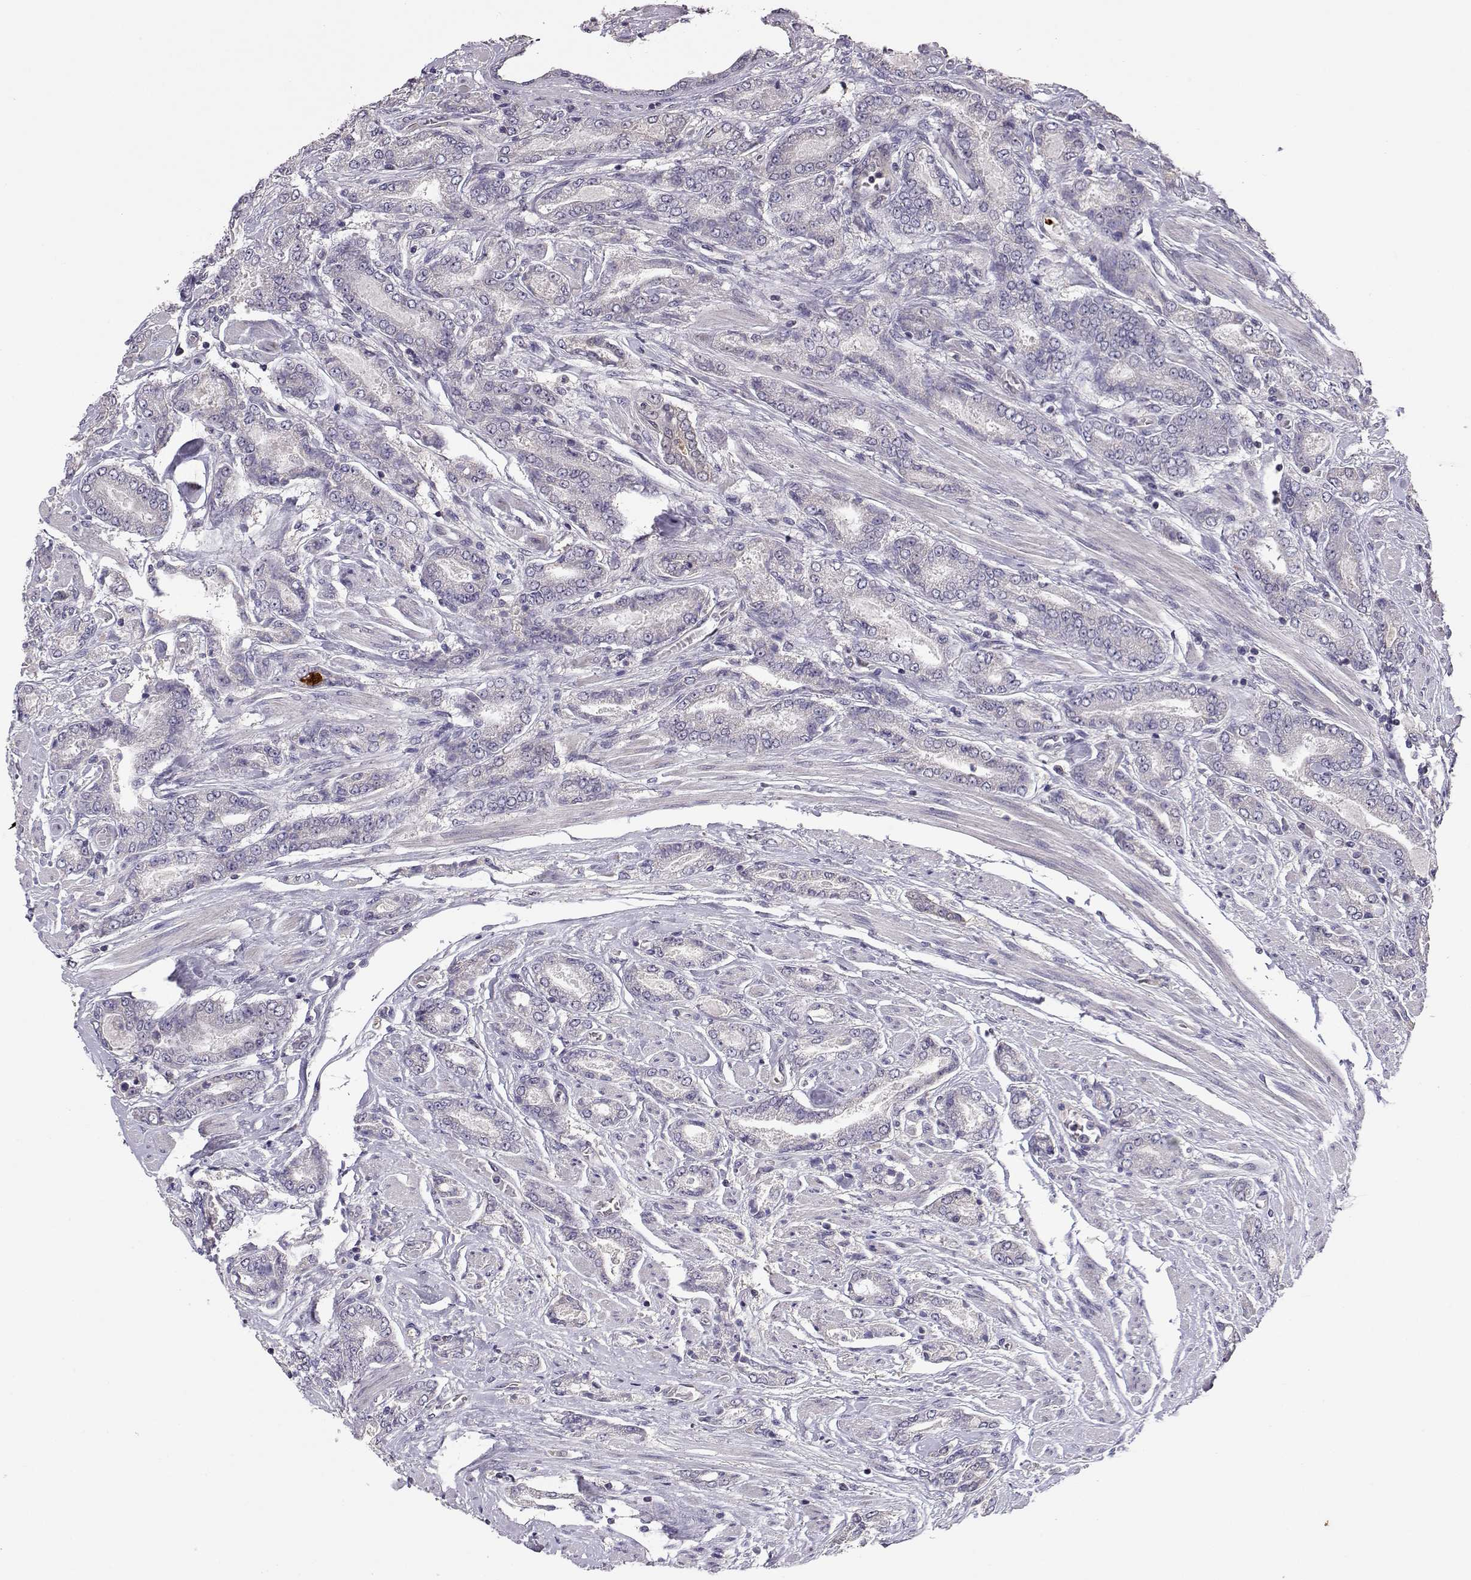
{"staining": {"intensity": "negative", "quantity": "none", "location": "none"}, "tissue": "prostate cancer", "cell_type": "Tumor cells", "image_type": "cancer", "snomed": [{"axis": "morphology", "description": "Adenocarcinoma, NOS"}, {"axis": "topography", "description": "Prostate"}], "caption": "This photomicrograph is of prostate cancer (adenocarcinoma) stained with immunohistochemistry to label a protein in brown with the nuclei are counter-stained blue. There is no expression in tumor cells. (DAB (3,3'-diaminobenzidine) IHC with hematoxylin counter stain).", "gene": "NCAM2", "patient": {"sex": "male", "age": 64}}